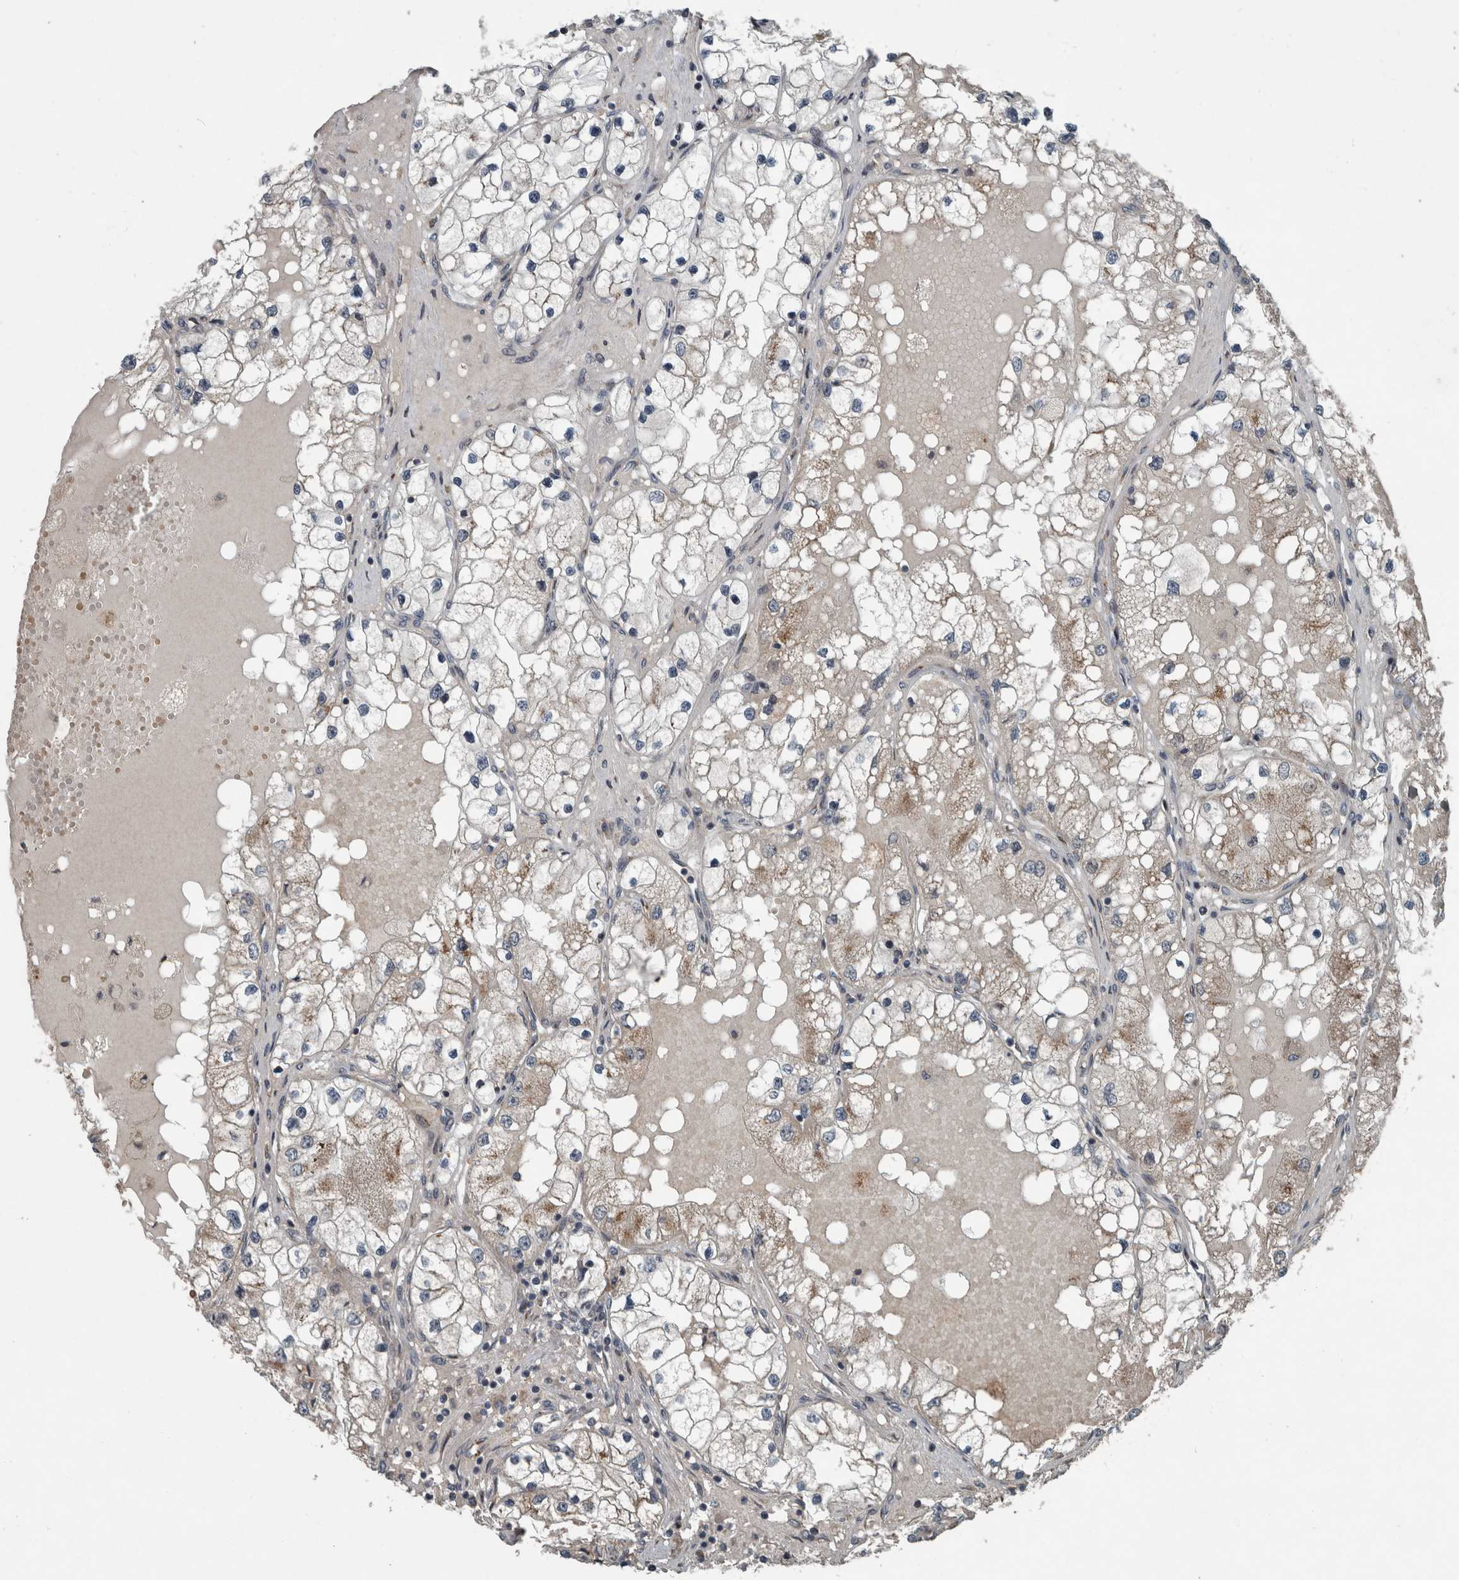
{"staining": {"intensity": "weak", "quantity": "25%-75%", "location": "cytoplasmic/membranous"}, "tissue": "renal cancer", "cell_type": "Tumor cells", "image_type": "cancer", "snomed": [{"axis": "morphology", "description": "Adenocarcinoma, NOS"}, {"axis": "topography", "description": "Kidney"}], "caption": "The micrograph demonstrates immunohistochemical staining of renal cancer (adenocarcinoma). There is weak cytoplasmic/membranous staining is present in approximately 25%-75% of tumor cells.", "gene": "ZNF345", "patient": {"sex": "male", "age": 68}}